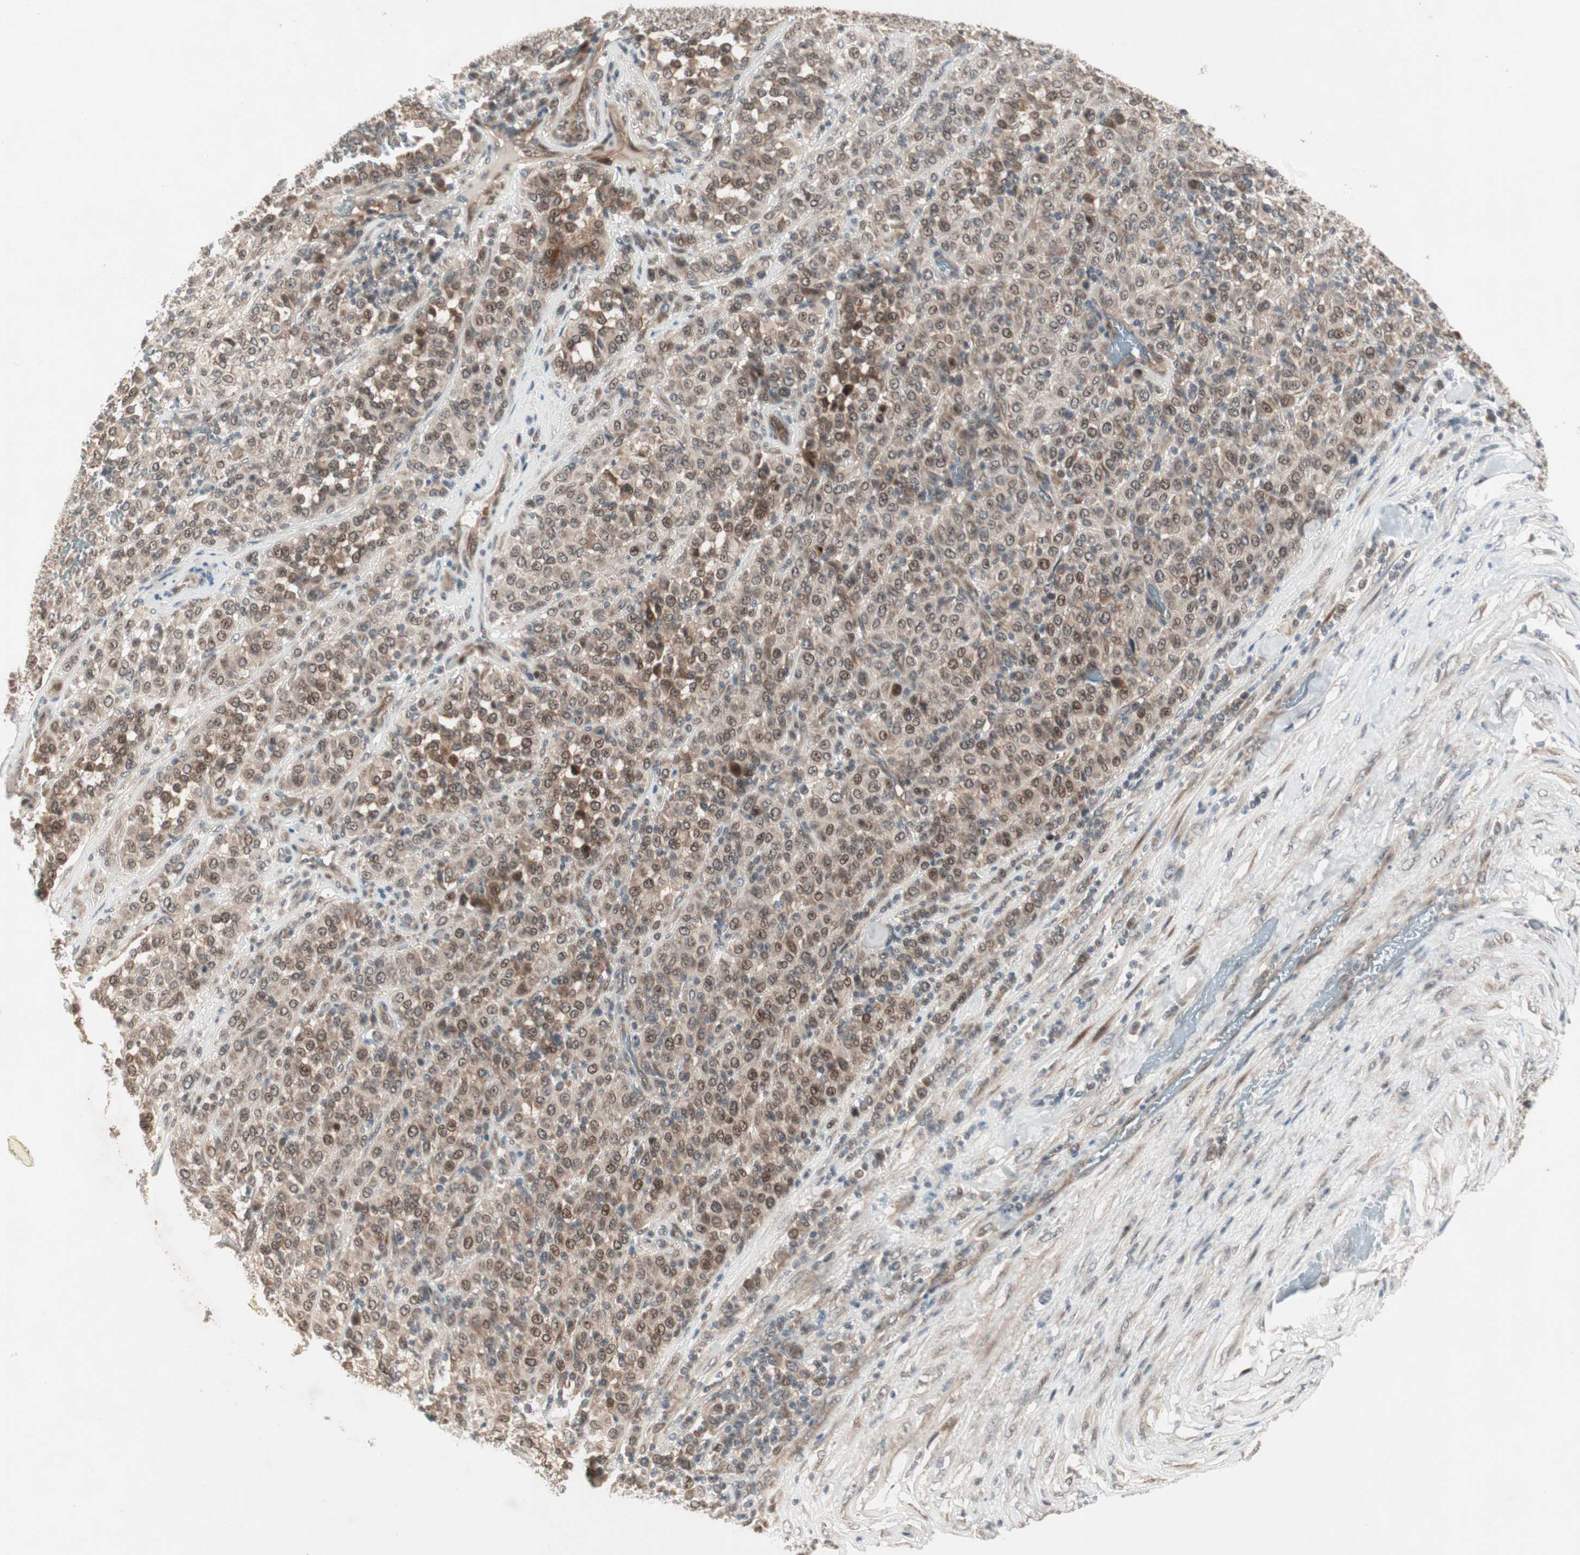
{"staining": {"intensity": "moderate", "quantity": ">75%", "location": "cytoplasmic/membranous,nuclear"}, "tissue": "melanoma", "cell_type": "Tumor cells", "image_type": "cancer", "snomed": [{"axis": "morphology", "description": "Malignant melanoma, Metastatic site"}, {"axis": "topography", "description": "Pancreas"}], "caption": "Immunohistochemistry (IHC) of human melanoma demonstrates medium levels of moderate cytoplasmic/membranous and nuclear positivity in about >75% of tumor cells.", "gene": "PGBD1", "patient": {"sex": "female", "age": 30}}